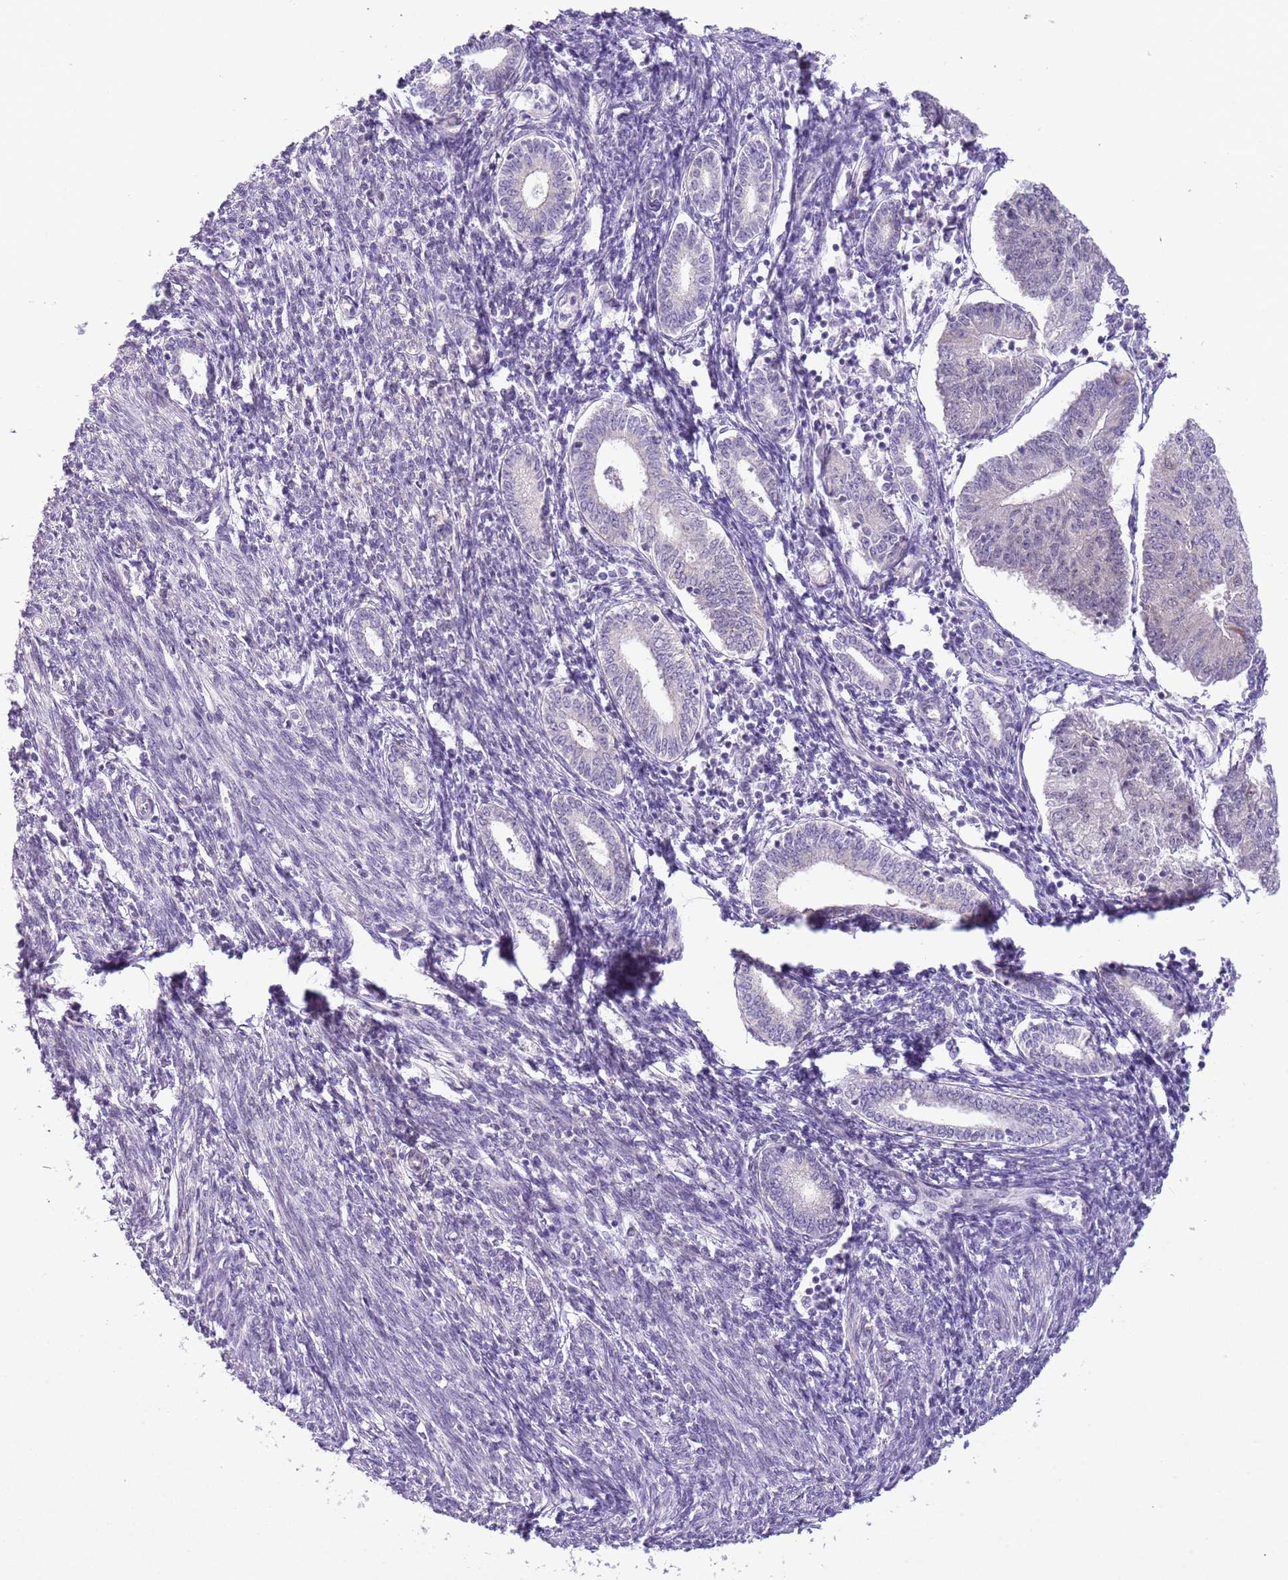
{"staining": {"intensity": "negative", "quantity": "none", "location": "none"}, "tissue": "endometrial cancer", "cell_type": "Tumor cells", "image_type": "cancer", "snomed": [{"axis": "morphology", "description": "Adenocarcinoma, NOS"}, {"axis": "topography", "description": "Endometrium"}], "caption": "Immunohistochemistry image of neoplastic tissue: human endometrial cancer stained with DAB (3,3'-diaminobenzidine) shows no significant protein staining in tumor cells.", "gene": "FAM120C", "patient": {"sex": "female", "age": 56}}